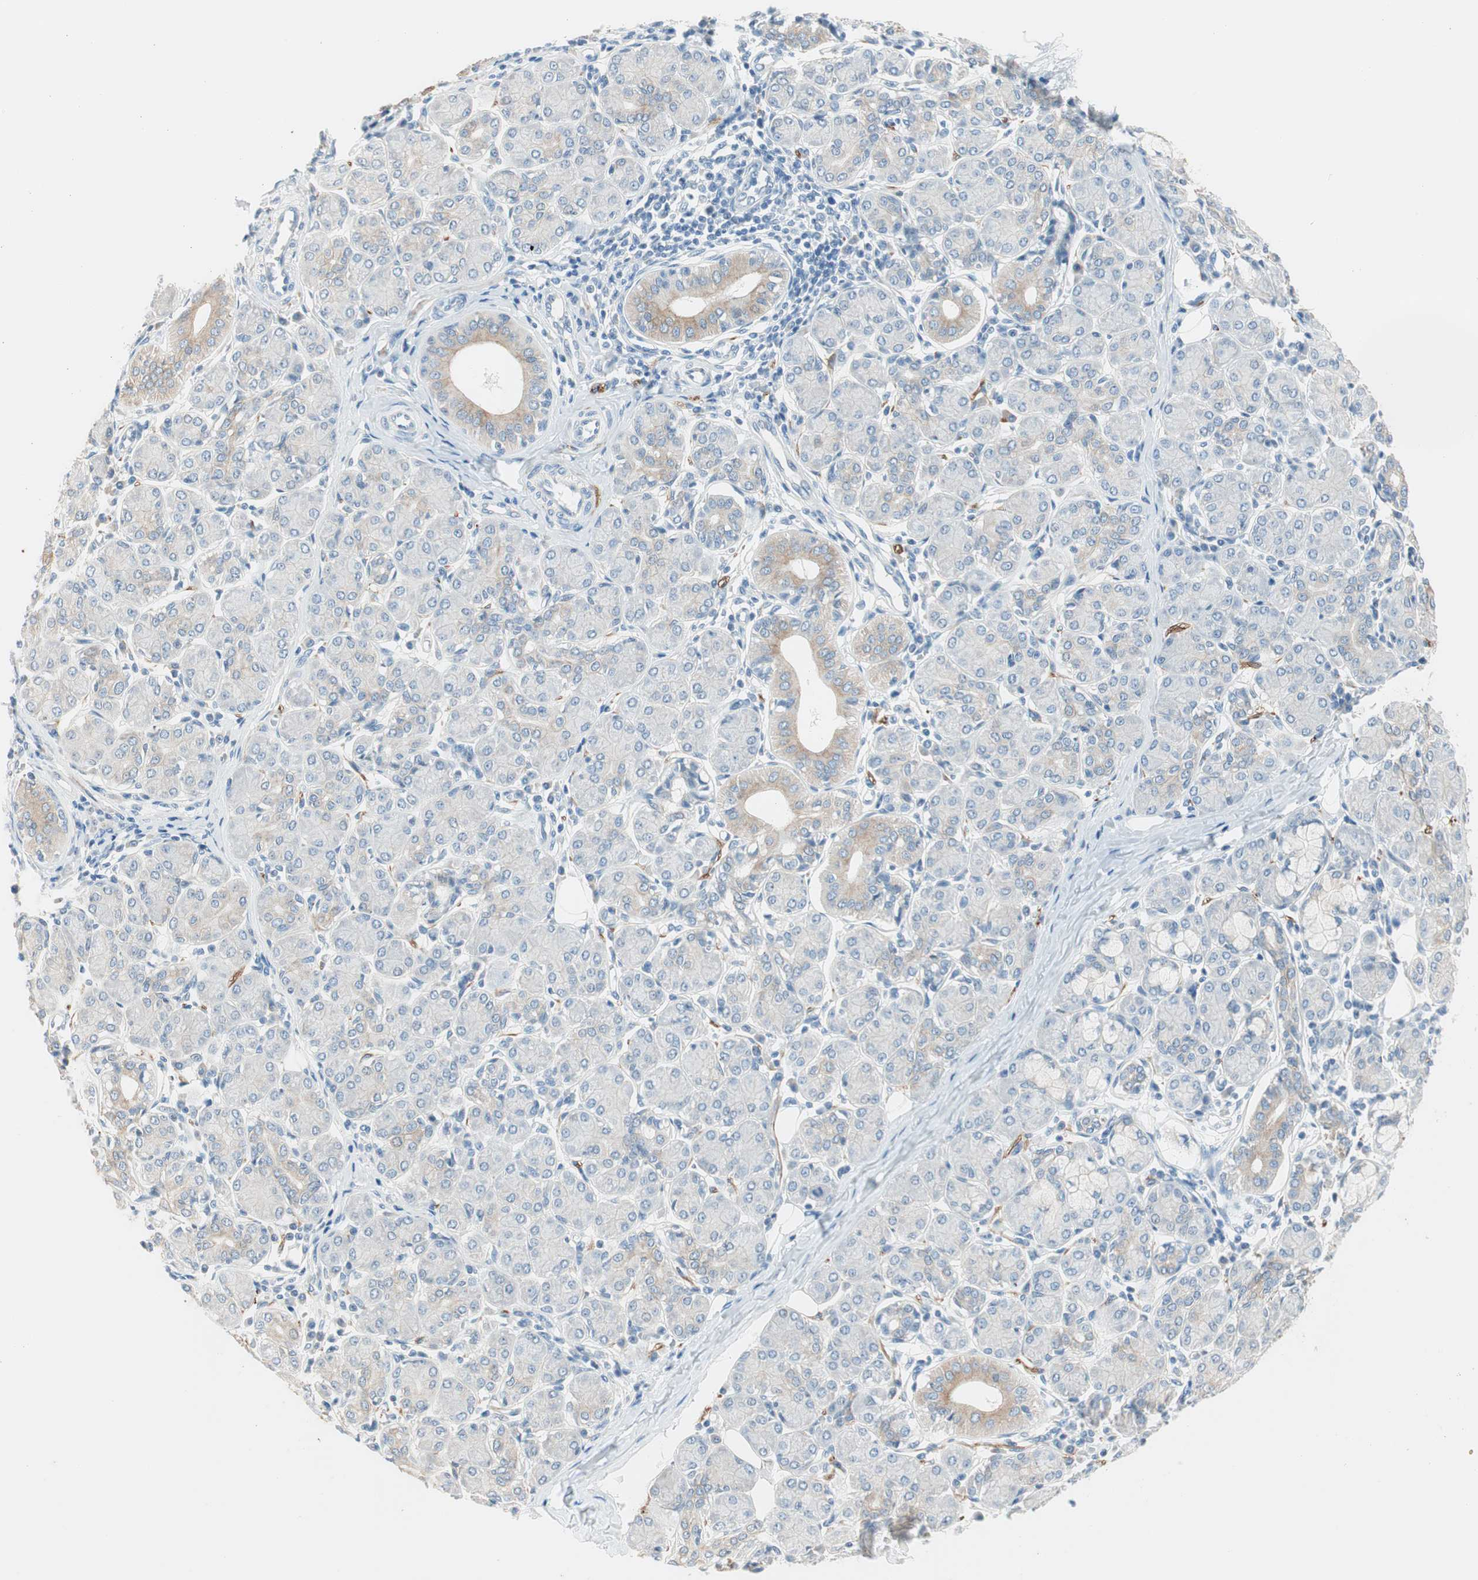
{"staining": {"intensity": "moderate", "quantity": "<25%", "location": "cytoplasmic/membranous"}, "tissue": "salivary gland", "cell_type": "Glandular cells", "image_type": "normal", "snomed": [{"axis": "morphology", "description": "Normal tissue, NOS"}, {"axis": "morphology", "description": "Inflammation, NOS"}, {"axis": "topography", "description": "Lymph node"}, {"axis": "topography", "description": "Salivary gland"}], "caption": "This micrograph demonstrates immunohistochemistry staining of unremarkable human salivary gland, with low moderate cytoplasmic/membranous staining in approximately <25% of glandular cells.", "gene": "GNAO1", "patient": {"sex": "male", "age": 3}}